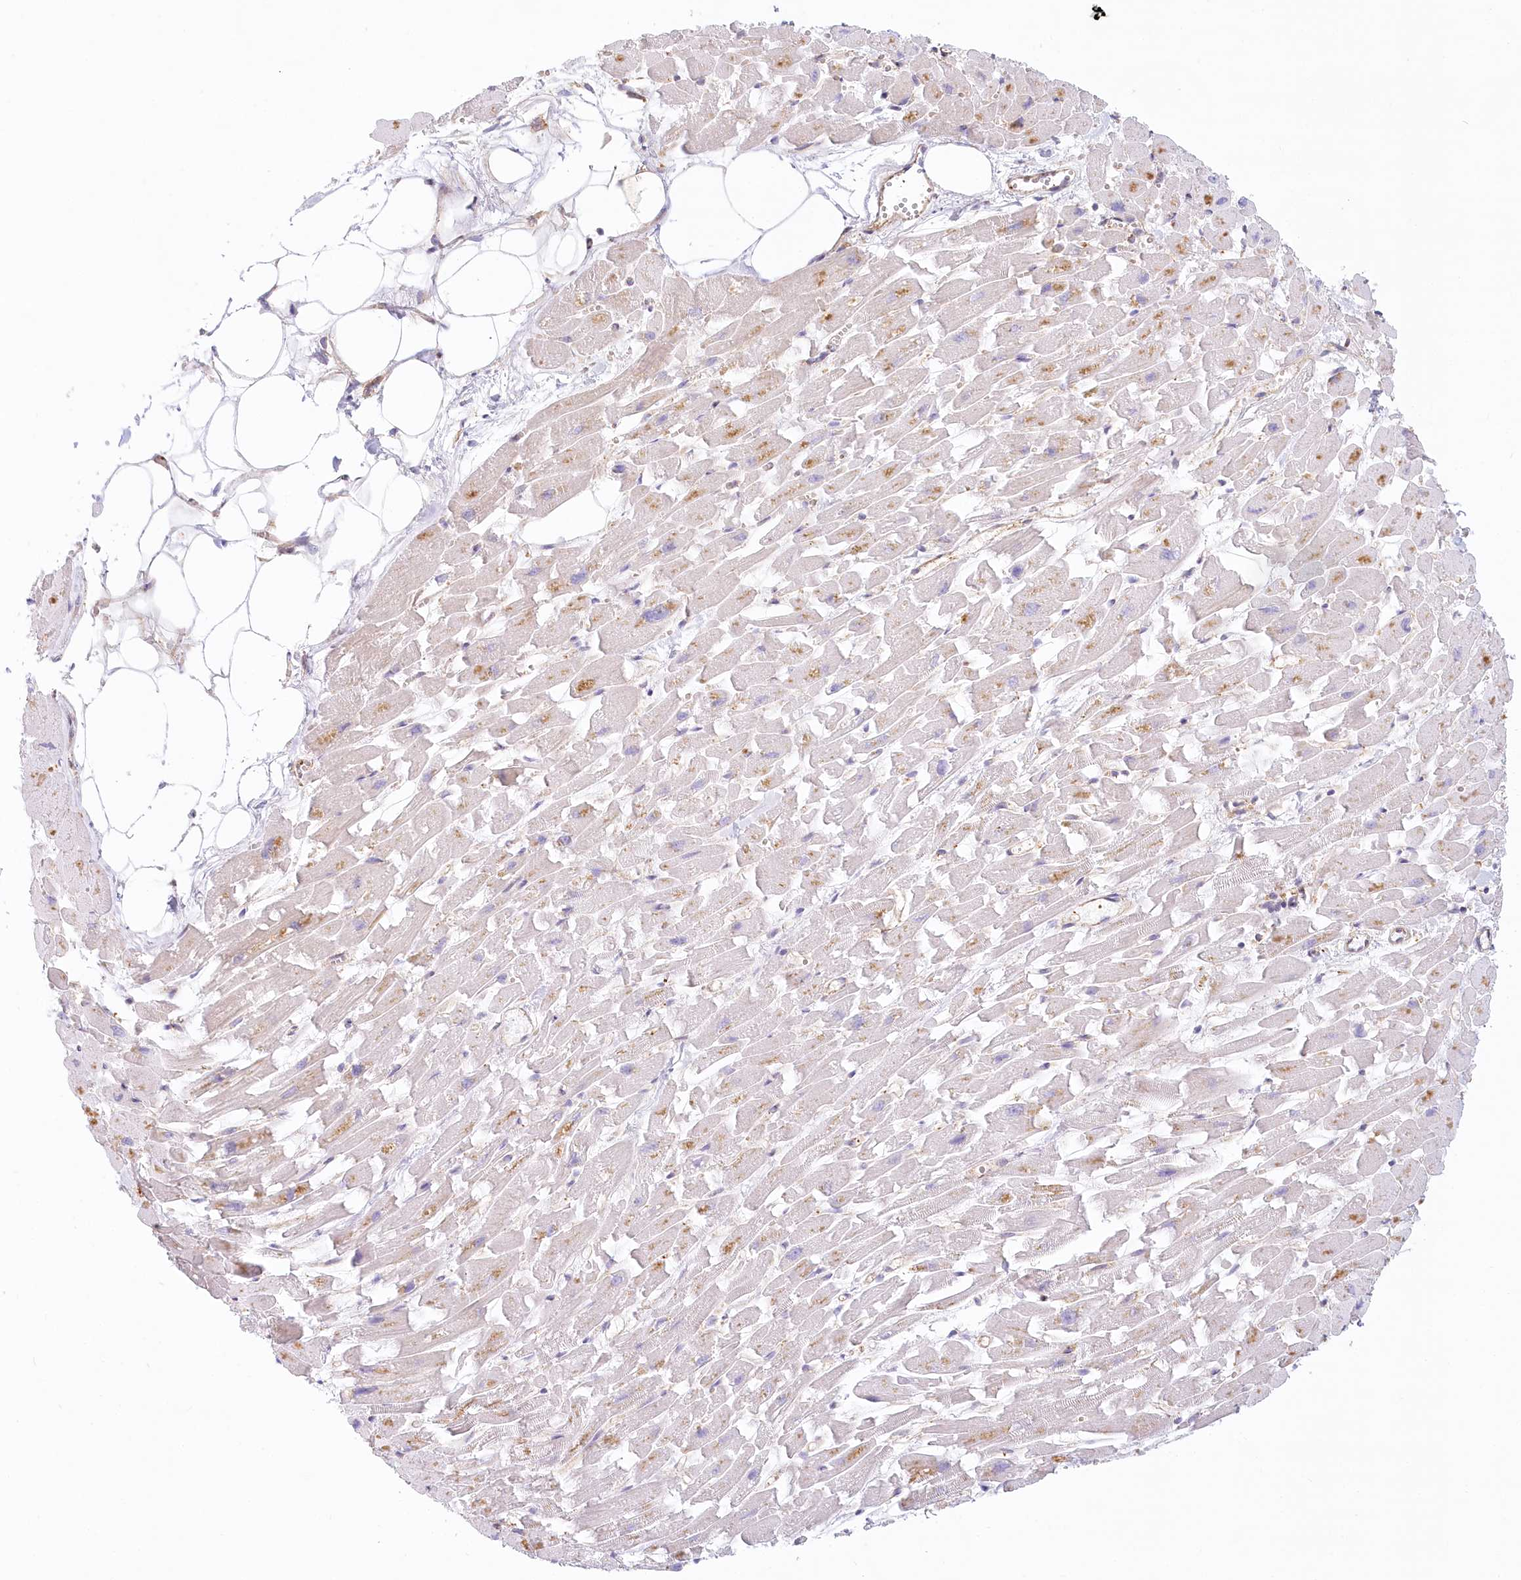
{"staining": {"intensity": "negative", "quantity": "none", "location": "none"}, "tissue": "heart muscle", "cell_type": "Cardiomyocytes", "image_type": "normal", "snomed": [{"axis": "morphology", "description": "Normal tissue, NOS"}, {"axis": "topography", "description": "Heart"}], "caption": "Cardiomyocytes are negative for protein expression in benign human heart muscle. (DAB (3,3'-diaminobenzidine) immunohistochemistry with hematoxylin counter stain).", "gene": "UMPS", "patient": {"sex": "female", "age": 64}}